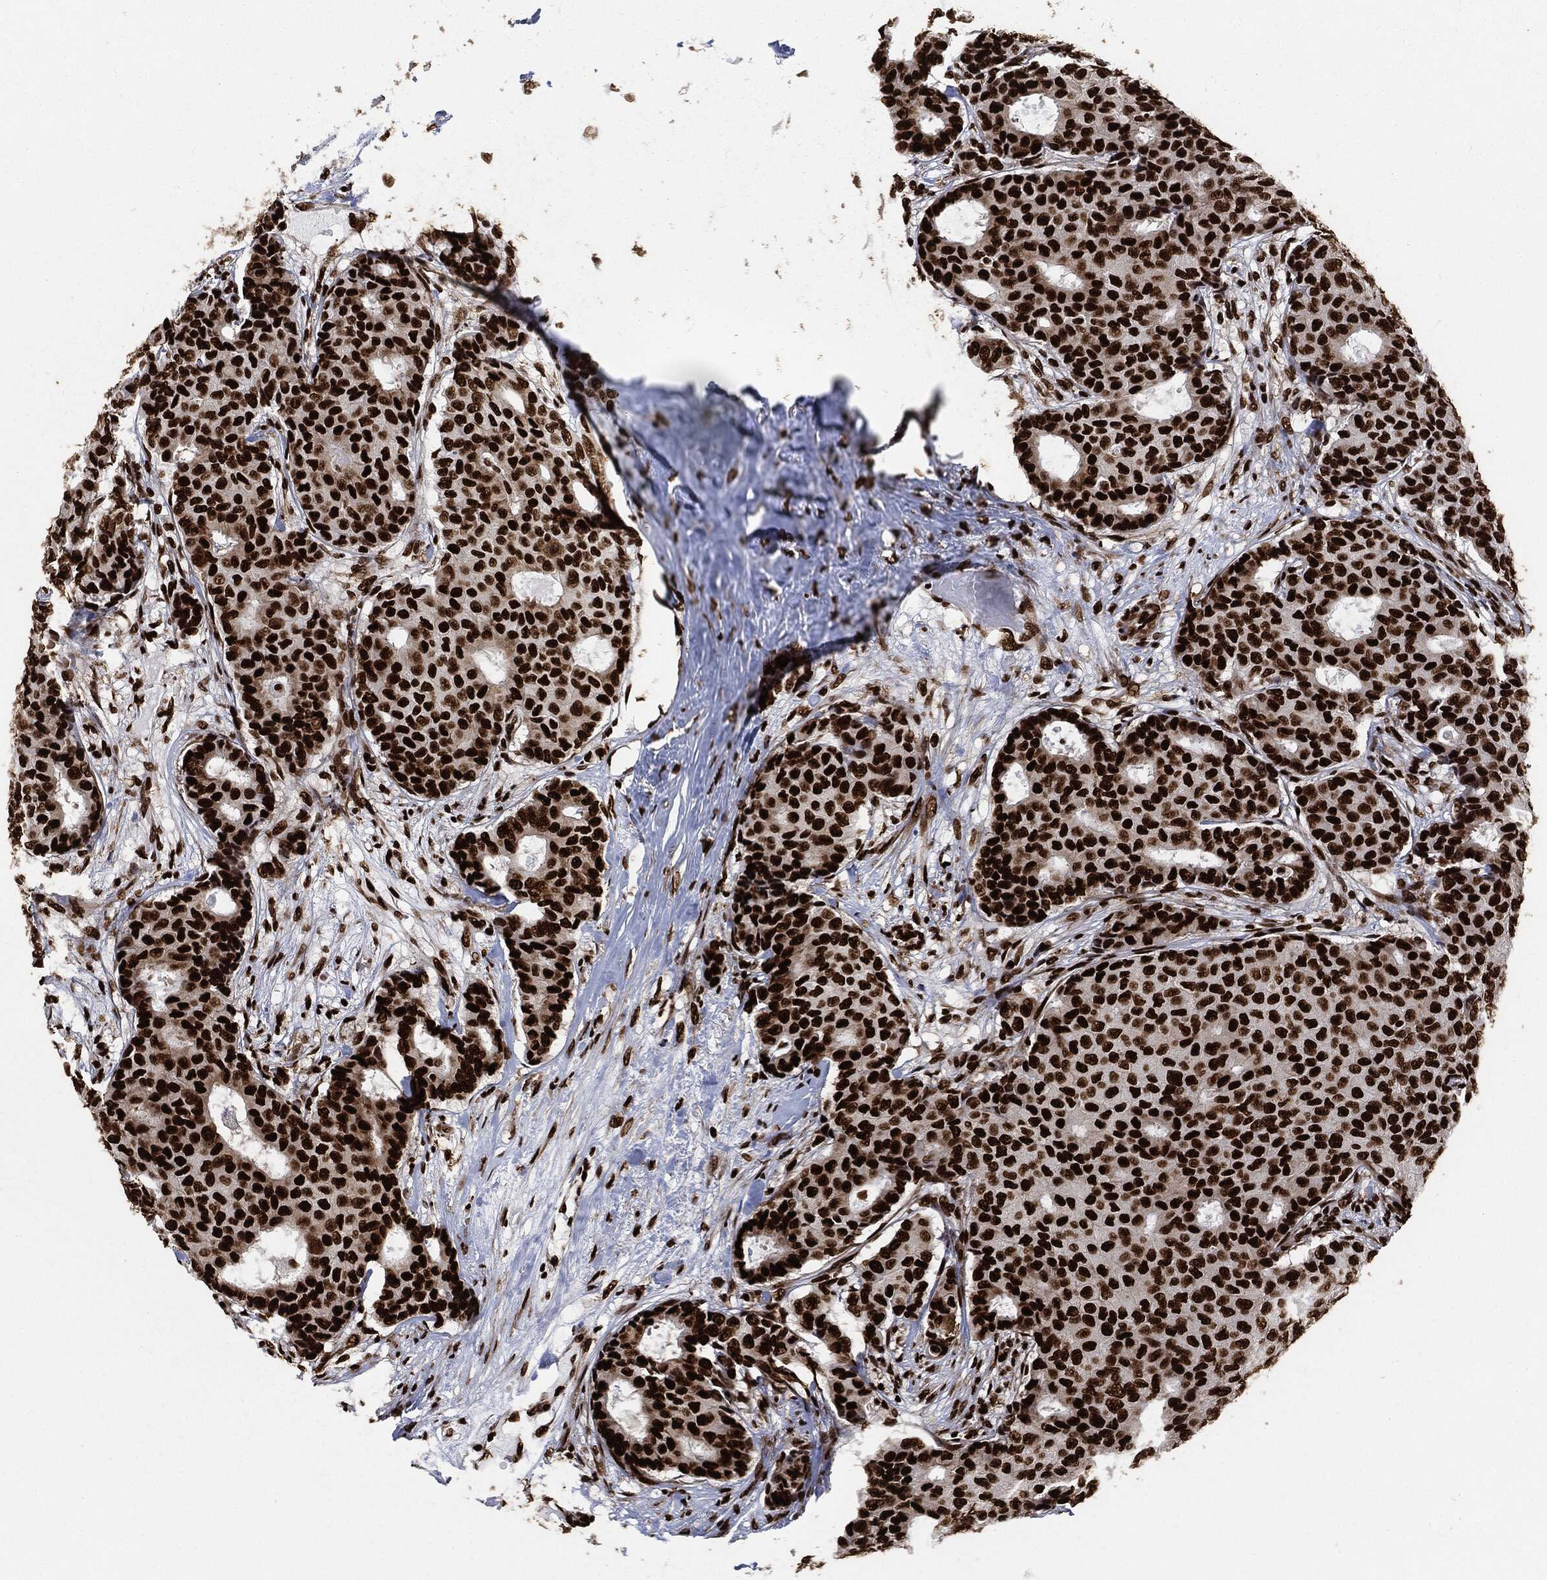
{"staining": {"intensity": "strong", "quantity": ">75%", "location": "nuclear"}, "tissue": "breast cancer", "cell_type": "Tumor cells", "image_type": "cancer", "snomed": [{"axis": "morphology", "description": "Duct carcinoma"}, {"axis": "topography", "description": "Breast"}], "caption": "This photomicrograph displays IHC staining of breast cancer (infiltrating ductal carcinoma), with high strong nuclear staining in about >75% of tumor cells.", "gene": "RECQL", "patient": {"sex": "female", "age": 75}}